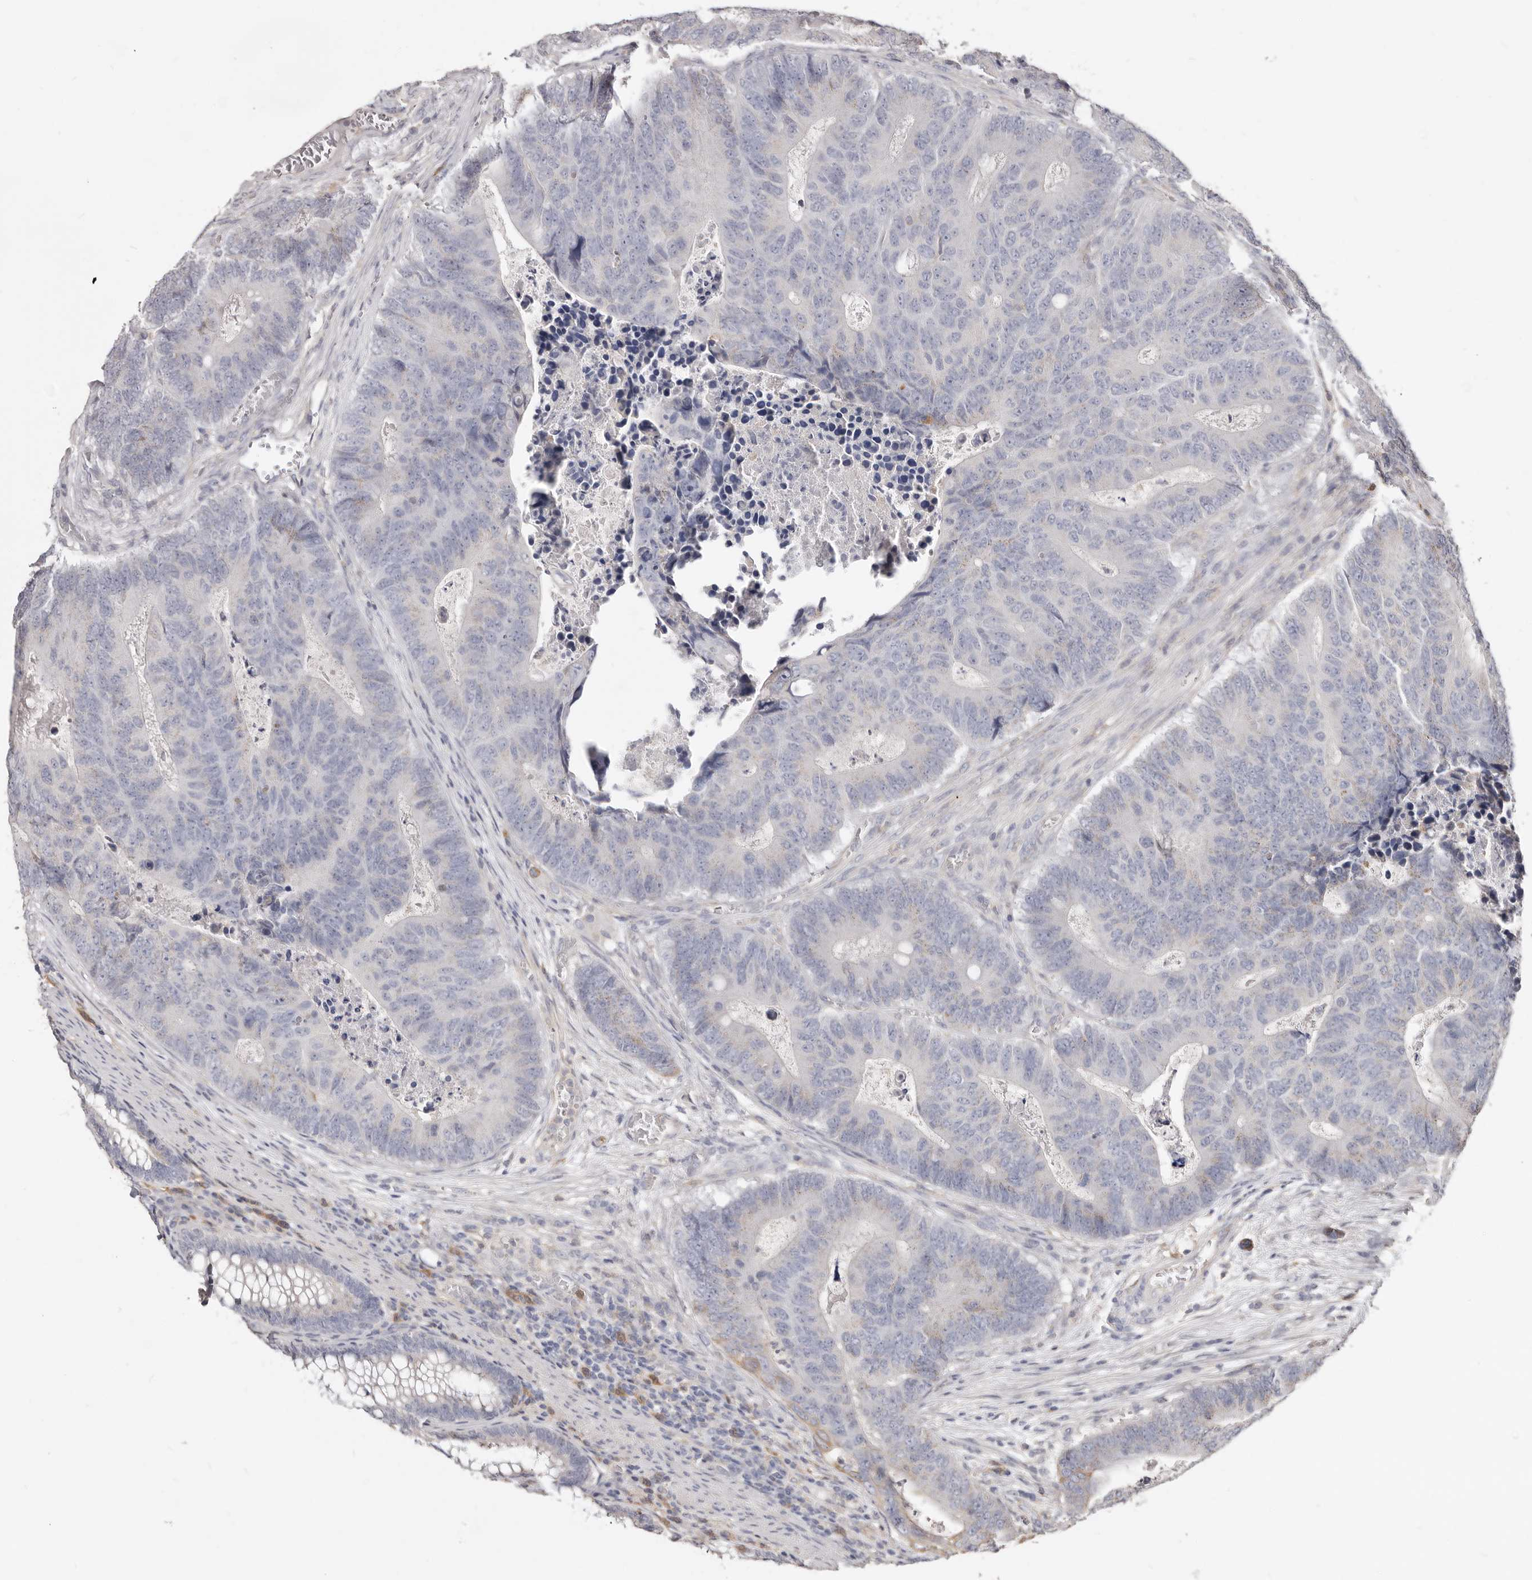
{"staining": {"intensity": "moderate", "quantity": "<25%", "location": "cytoplasmic/membranous"}, "tissue": "colorectal cancer", "cell_type": "Tumor cells", "image_type": "cancer", "snomed": [{"axis": "morphology", "description": "Adenocarcinoma, NOS"}, {"axis": "topography", "description": "Colon"}], "caption": "Moderate cytoplasmic/membranous staining for a protein is identified in approximately <25% of tumor cells of adenocarcinoma (colorectal) using immunohistochemistry (IHC).", "gene": "LRRC25", "patient": {"sex": "male", "age": 87}}